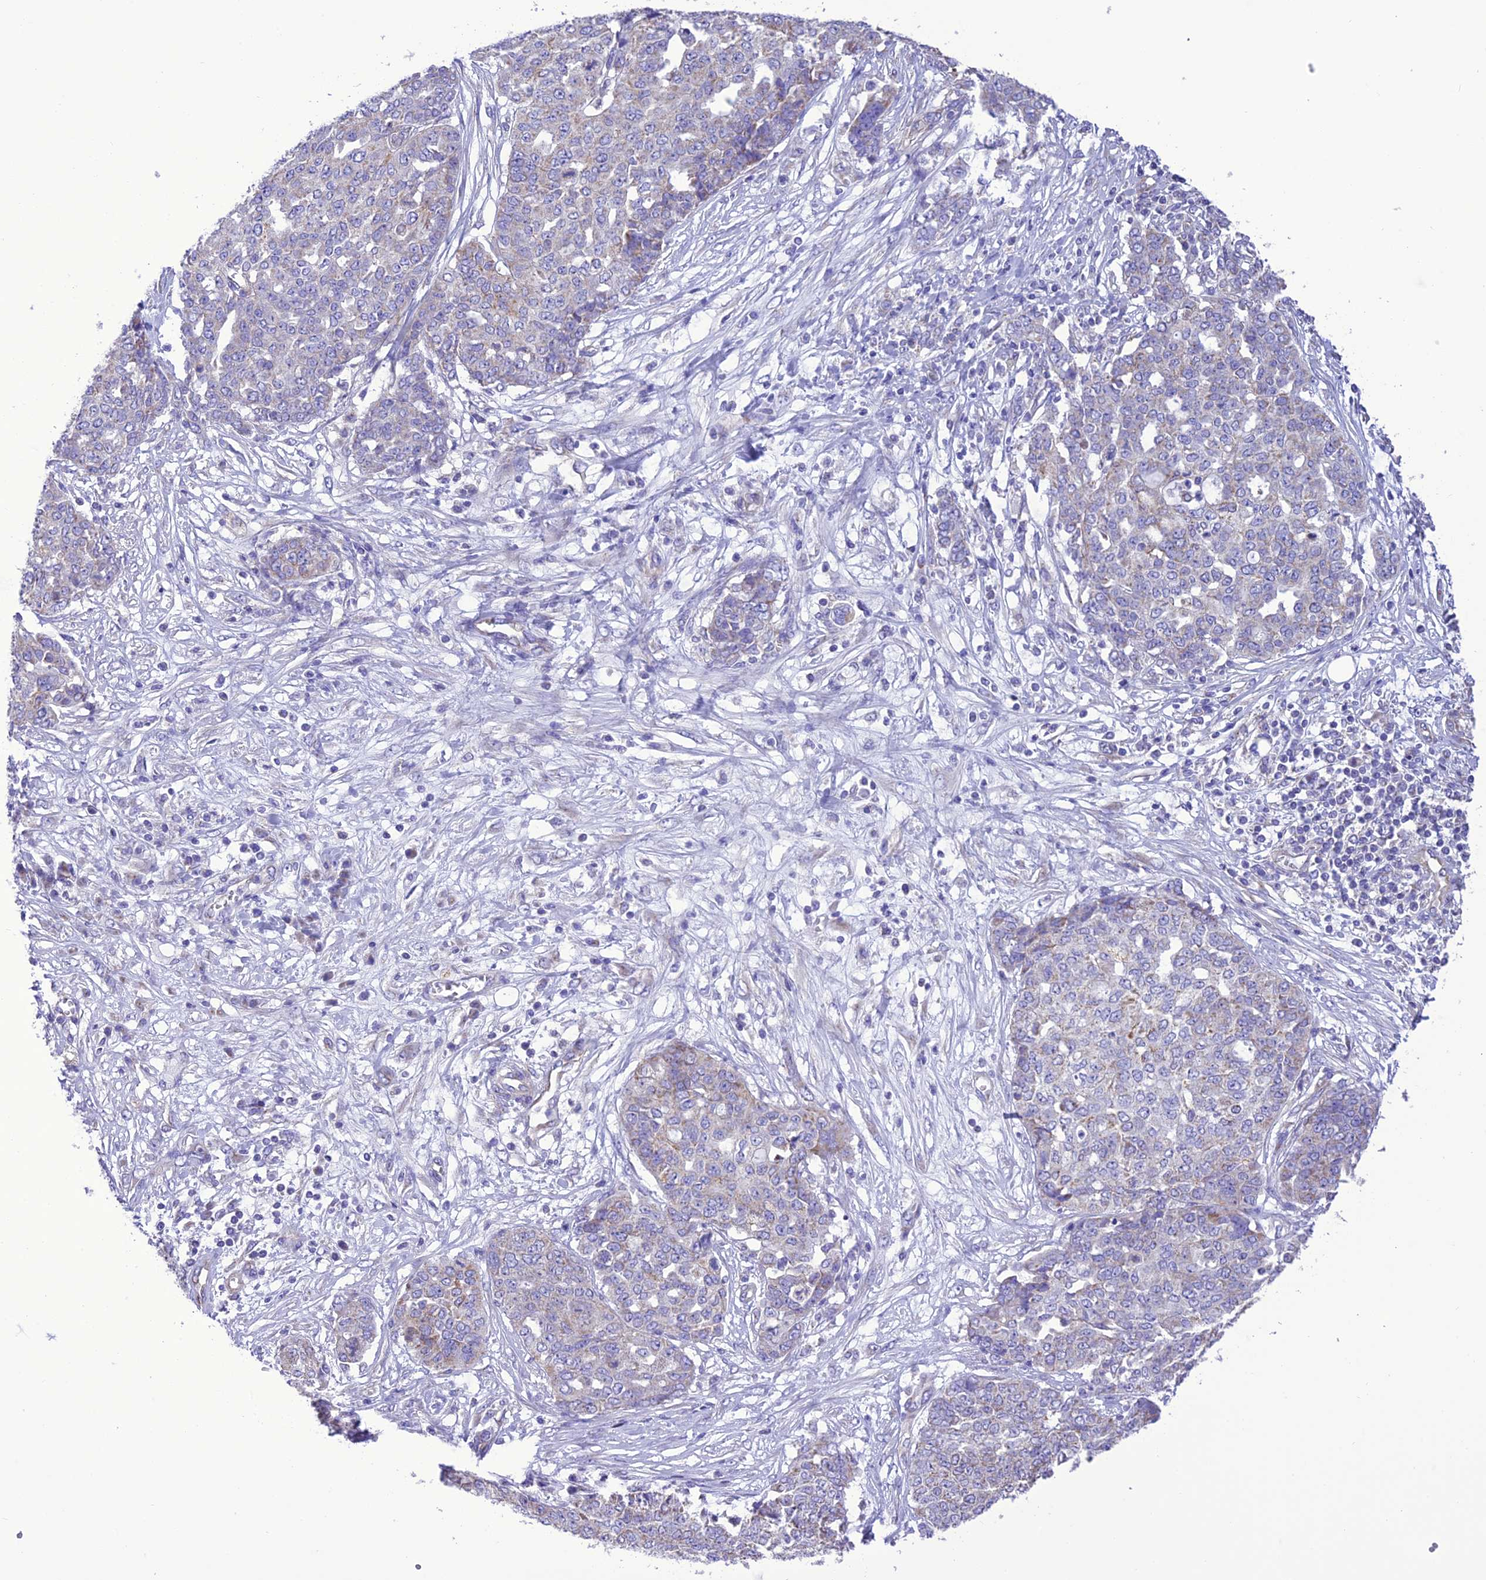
{"staining": {"intensity": "weak", "quantity": "<25%", "location": "cytoplasmic/membranous"}, "tissue": "ovarian cancer", "cell_type": "Tumor cells", "image_type": "cancer", "snomed": [{"axis": "morphology", "description": "Cystadenocarcinoma, serous, NOS"}, {"axis": "topography", "description": "Soft tissue"}, {"axis": "topography", "description": "Ovary"}], "caption": "The image shows no staining of tumor cells in ovarian serous cystadenocarcinoma.", "gene": "MAP3K12", "patient": {"sex": "female", "age": 57}}